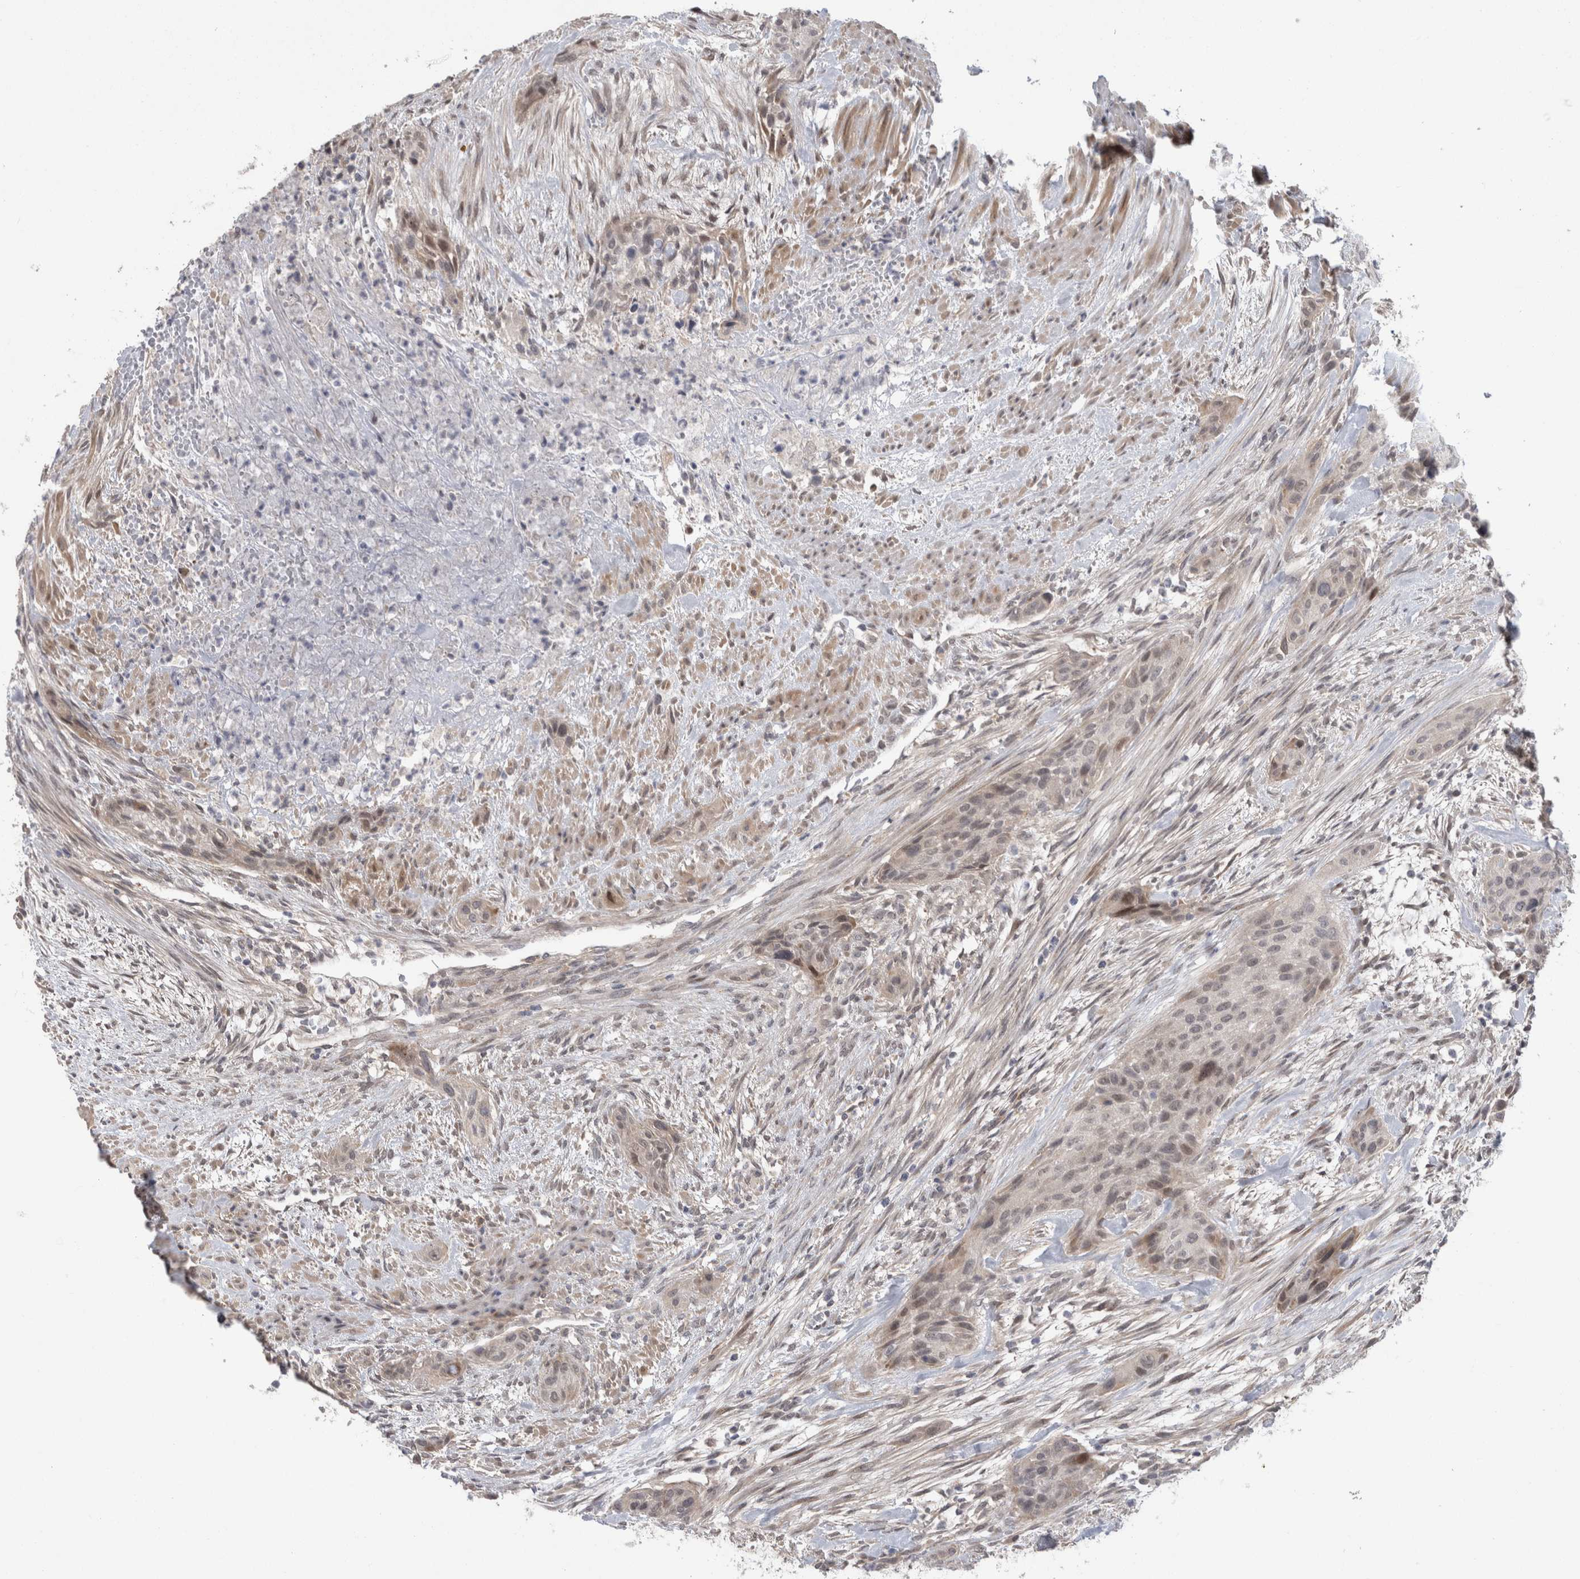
{"staining": {"intensity": "weak", "quantity": "<25%", "location": "cytoplasmic/membranous,nuclear"}, "tissue": "urothelial cancer", "cell_type": "Tumor cells", "image_type": "cancer", "snomed": [{"axis": "morphology", "description": "Urothelial carcinoma, High grade"}, {"axis": "topography", "description": "Urinary bladder"}], "caption": "High power microscopy micrograph of an immunohistochemistry image of urothelial cancer, revealing no significant expression in tumor cells.", "gene": "MTBP", "patient": {"sex": "male", "age": 35}}